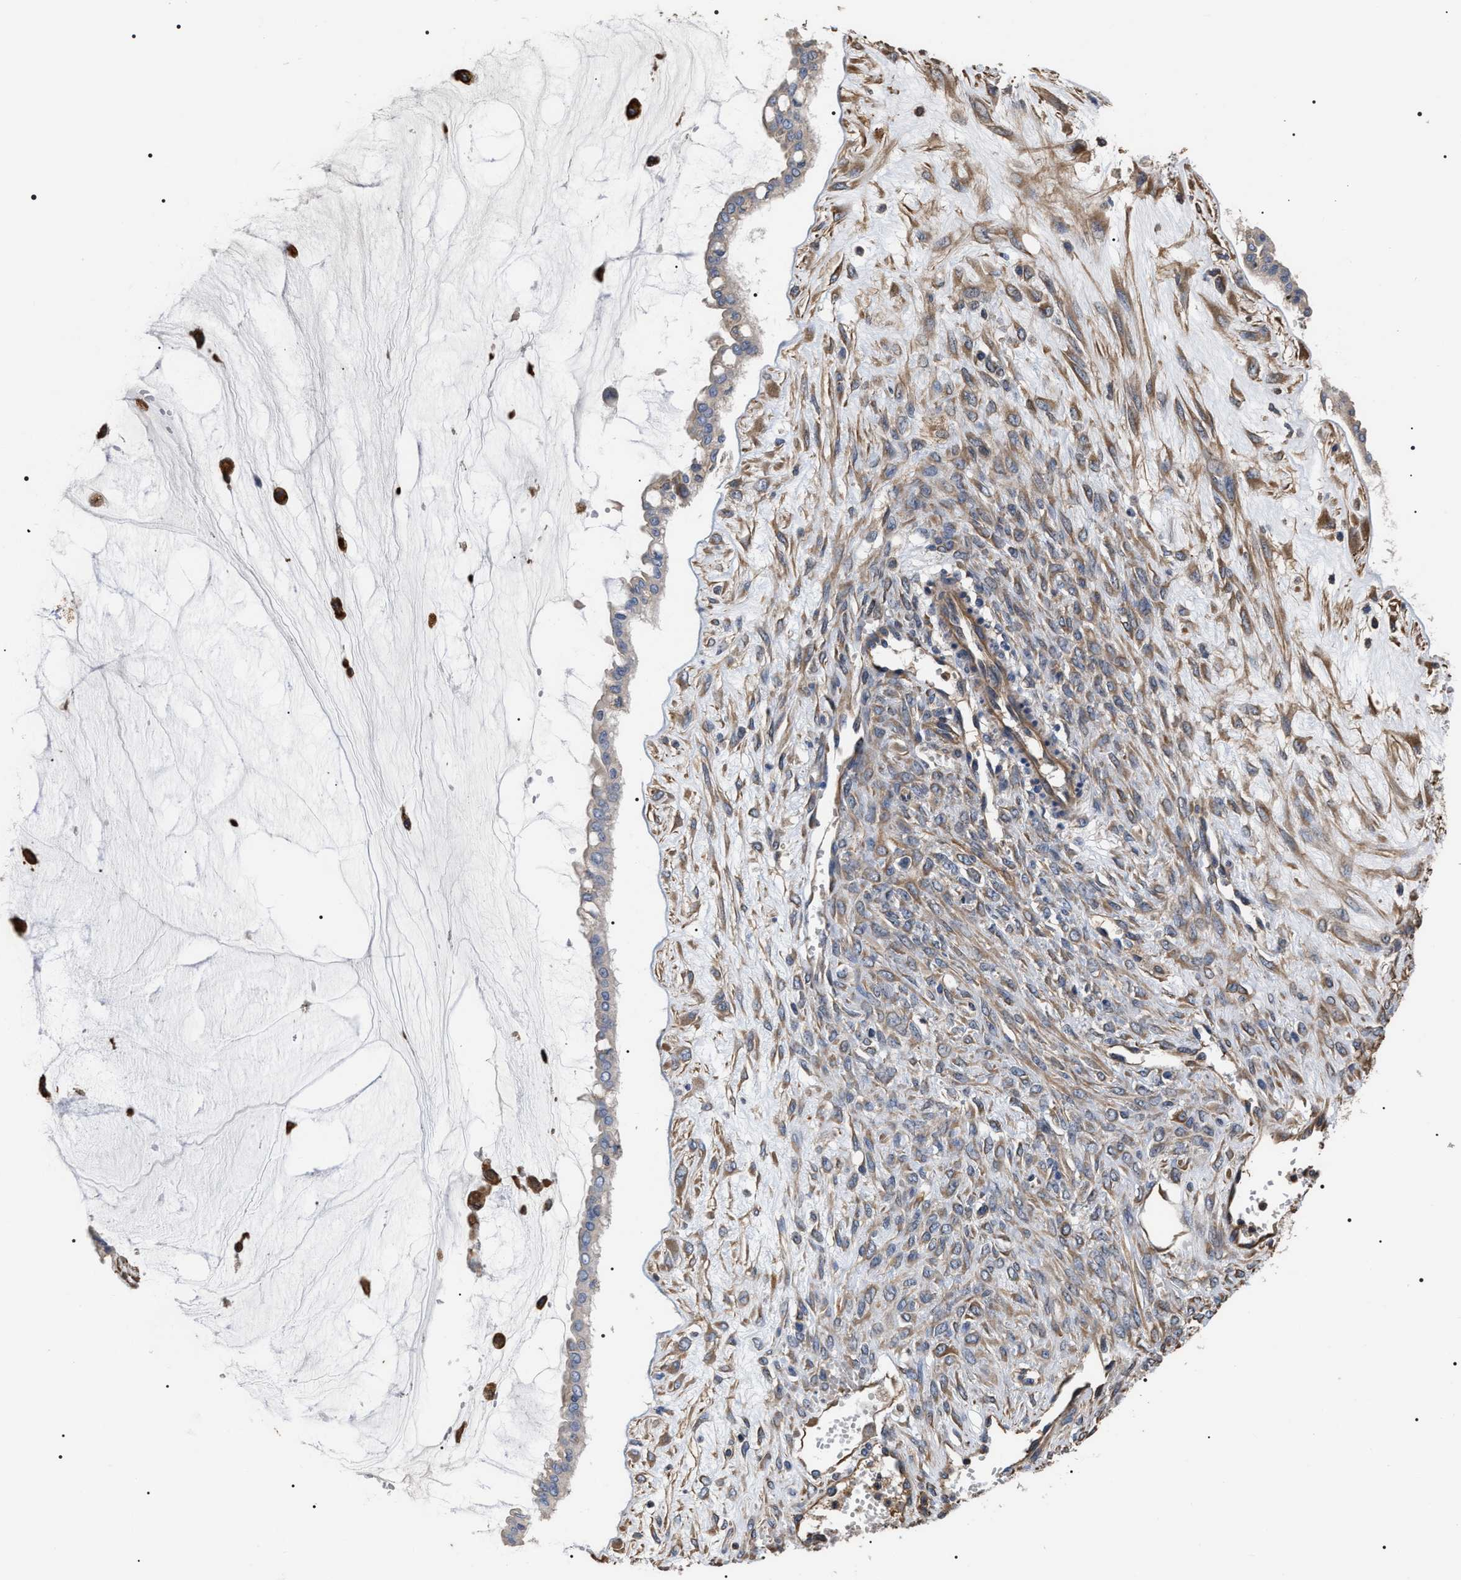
{"staining": {"intensity": "negative", "quantity": "none", "location": "none"}, "tissue": "ovarian cancer", "cell_type": "Tumor cells", "image_type": "cancer", "snomed": [{"axis": "morphology", "description": "Cystadenocarcinoma, mucinous, NOS"}, {"axis": "topography", "description": "Ovary"}], "caption": "Mucinous cystadenocarcinoma (ovarian) stained for a protein using immunohistochemistry displays no expression tumor cells.", "gene": "TSPAN33", "patient": {"sex": "female", "age": 73}}